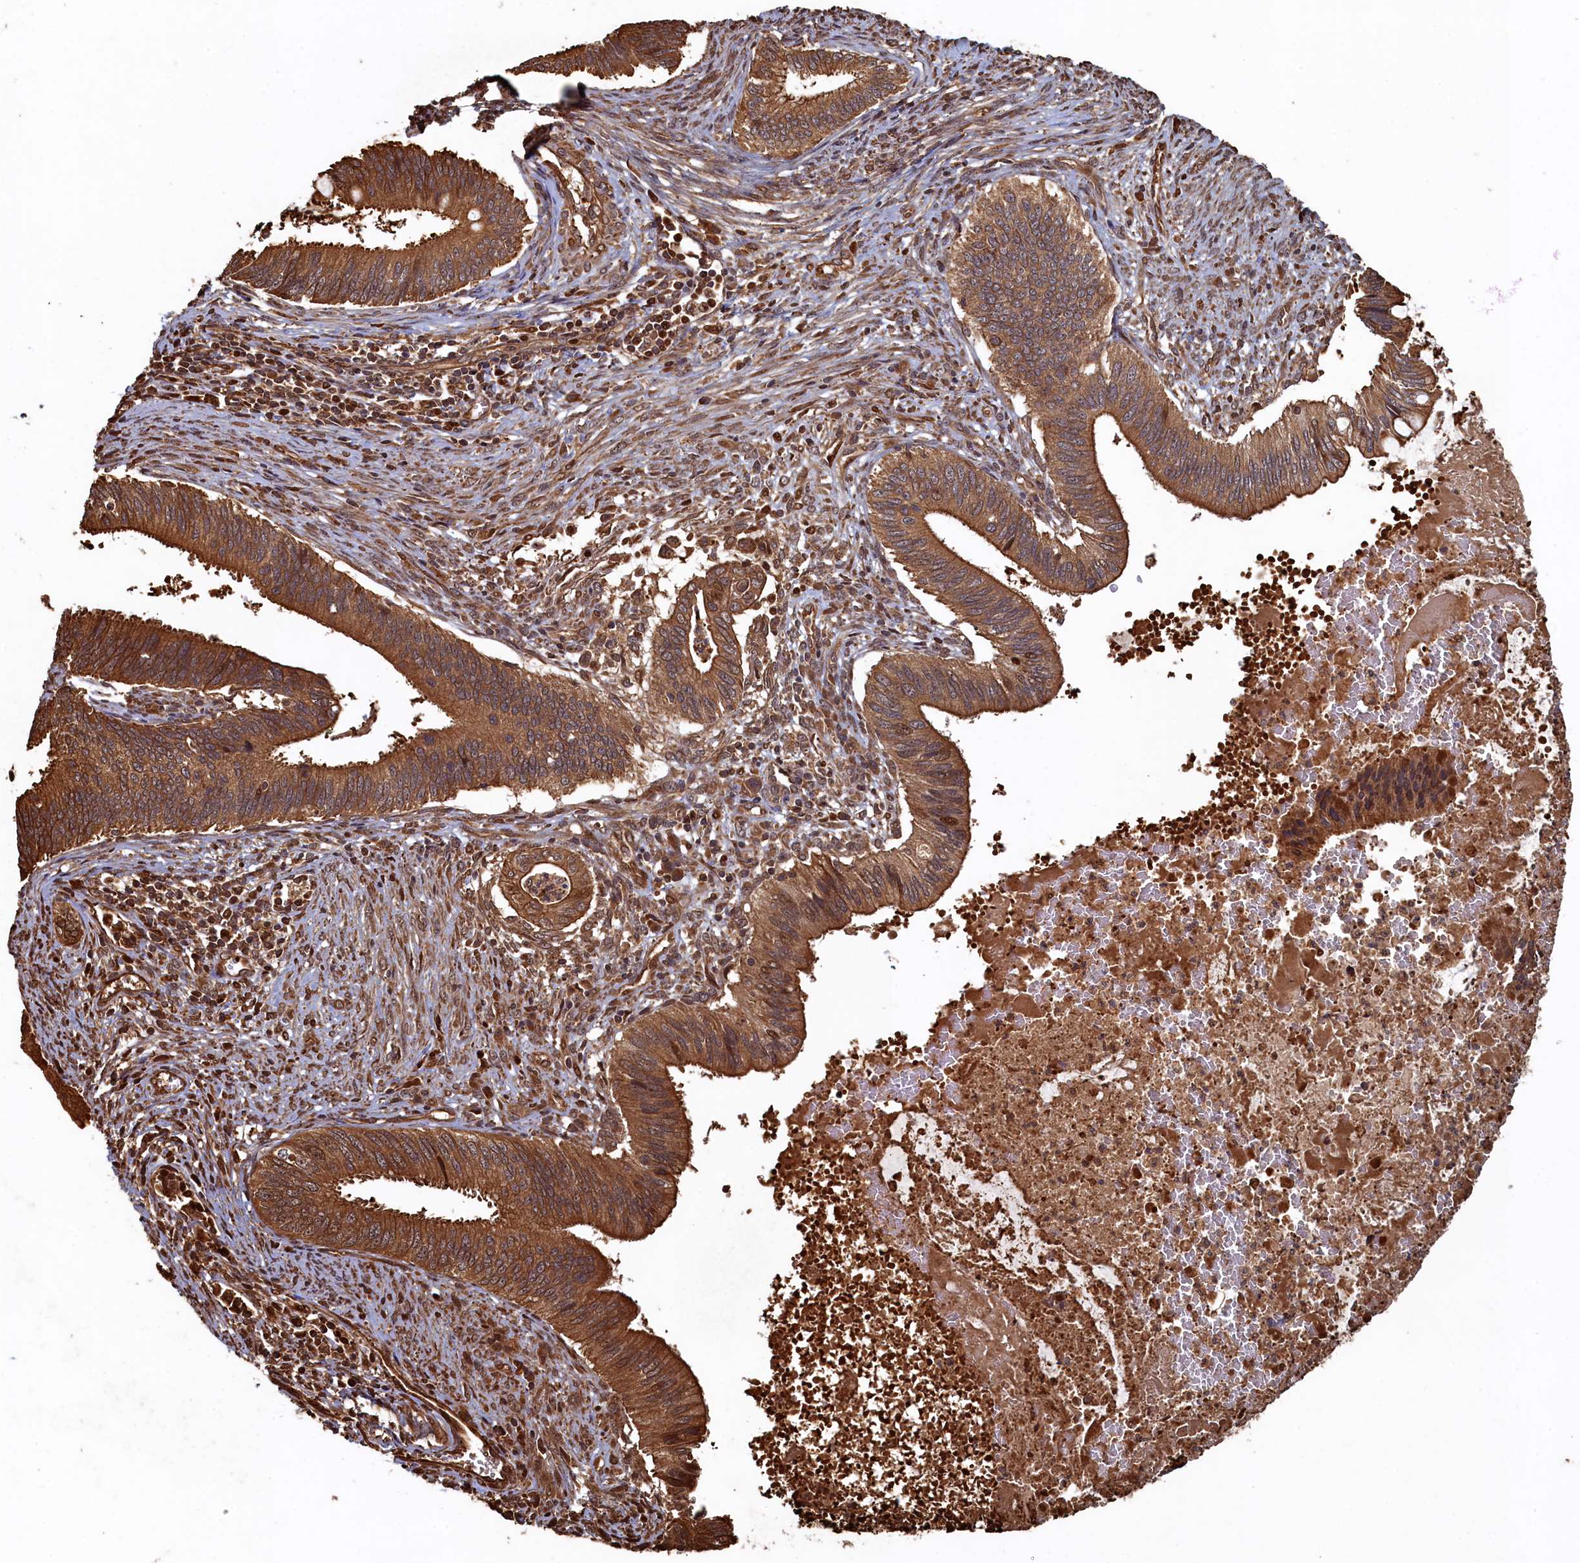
{"staining": {"intensity": "moderate", "quantity": ">75%", "location": "cytoplasmic/membranous"}, "tissue": "cervical cancer", "cell_type": "Tumor cells", "image_type": "cancer", "snomed": [{"axis": "morphology", "description": "Adenocarcinoma, NOS"}, {"axis": "topography", "description": "Cervix"}], "caption": "Human cervical cancer stained for a protein (brown) exhibits moderate cytoplasmic/membranous positive staining in approximately >75% of tumor cells.", "gene": "PIGN", "patient": {"sex": "female", "age": 42}}